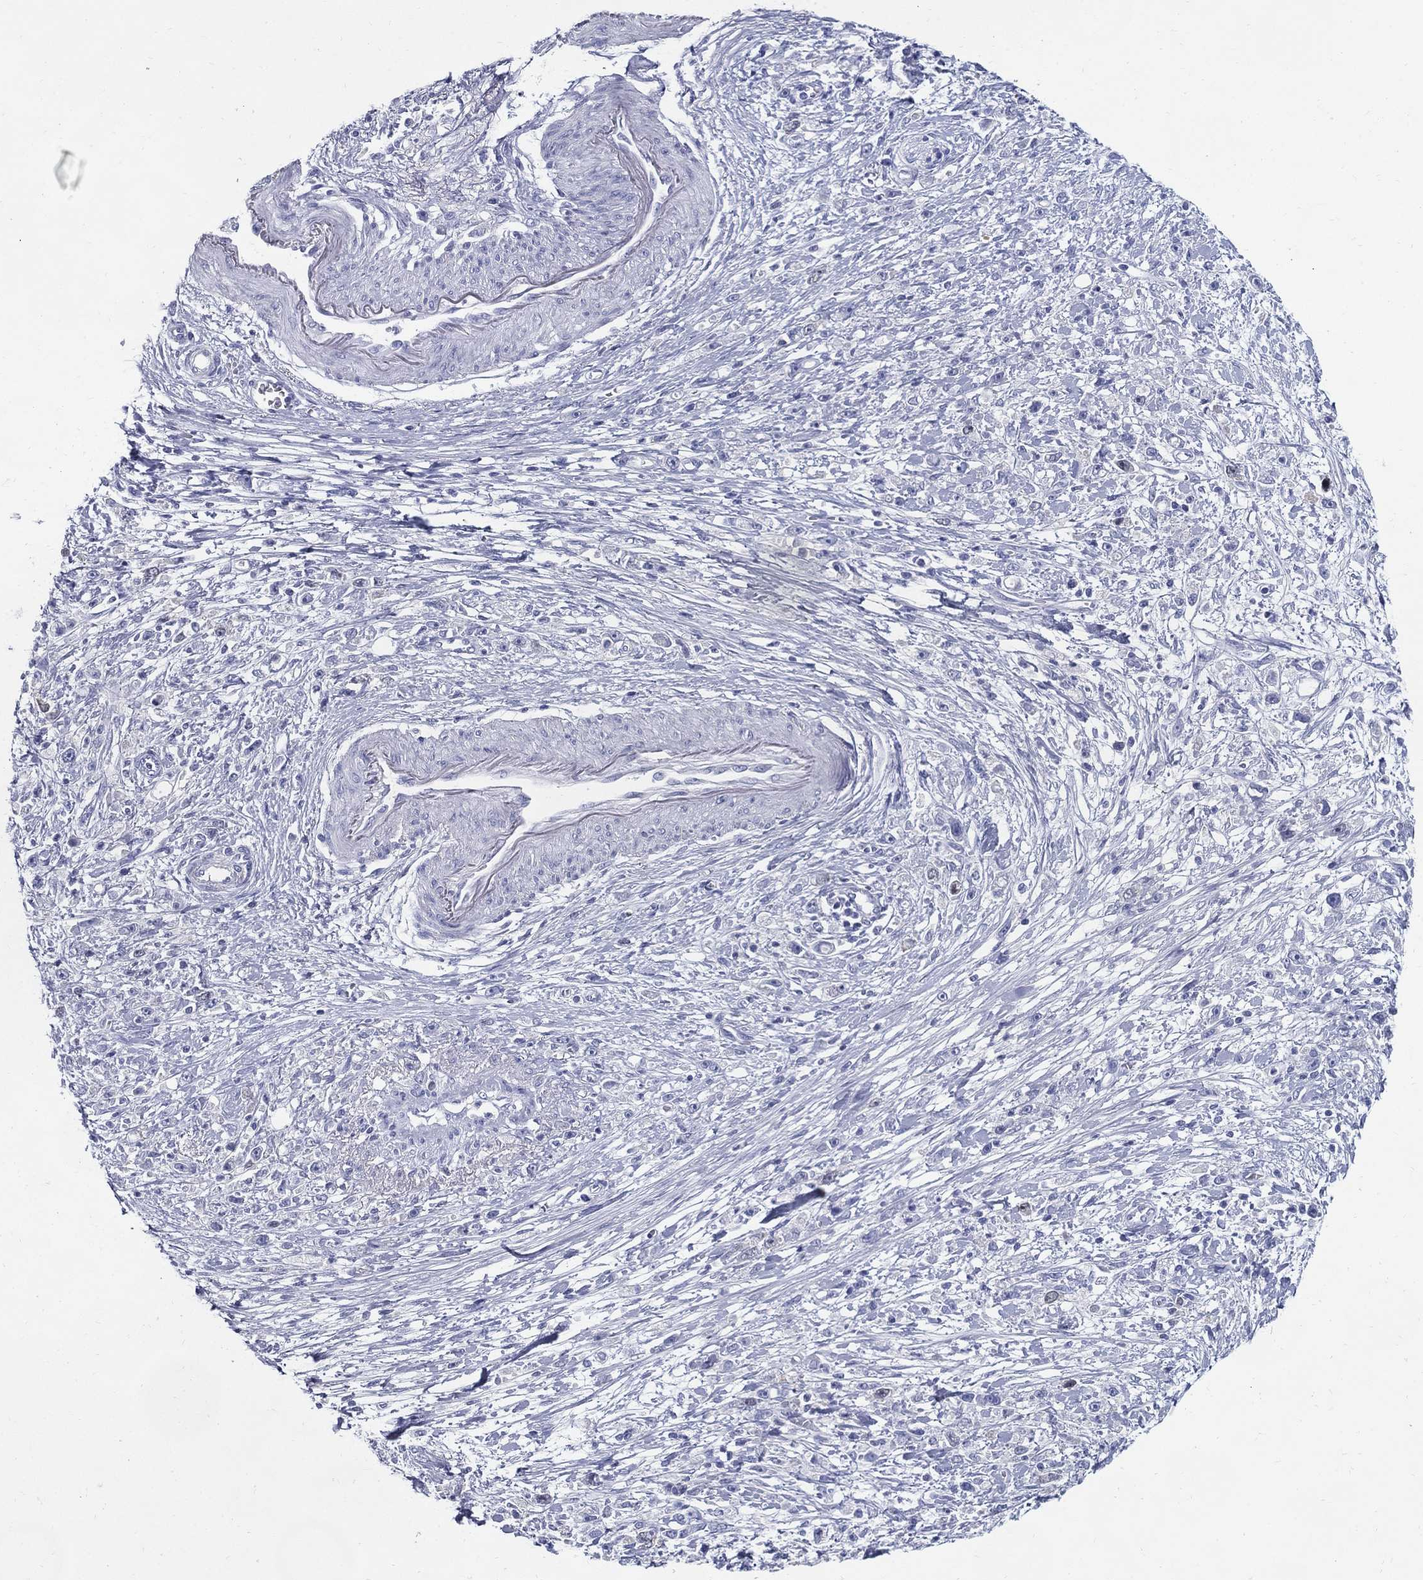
{"staining": {"intensity": "negative", "quantity": "none", "location": "none"}, "tissue": "stomach cancer", "cell_type": "Tumor cells", "image_type": "cancer", "snomed": [{"axis": "morphology", "description": "Adenocarcinoma, NOS"}, {"axis": "topography", "description": "Stomach"}], "caption": "Human adenocarcinoma (stomach) stained for a protein using IHC shows no staining in tumor cells.", "gene": "KIF2C", "patient": {"sex": "female", "age": 59}}